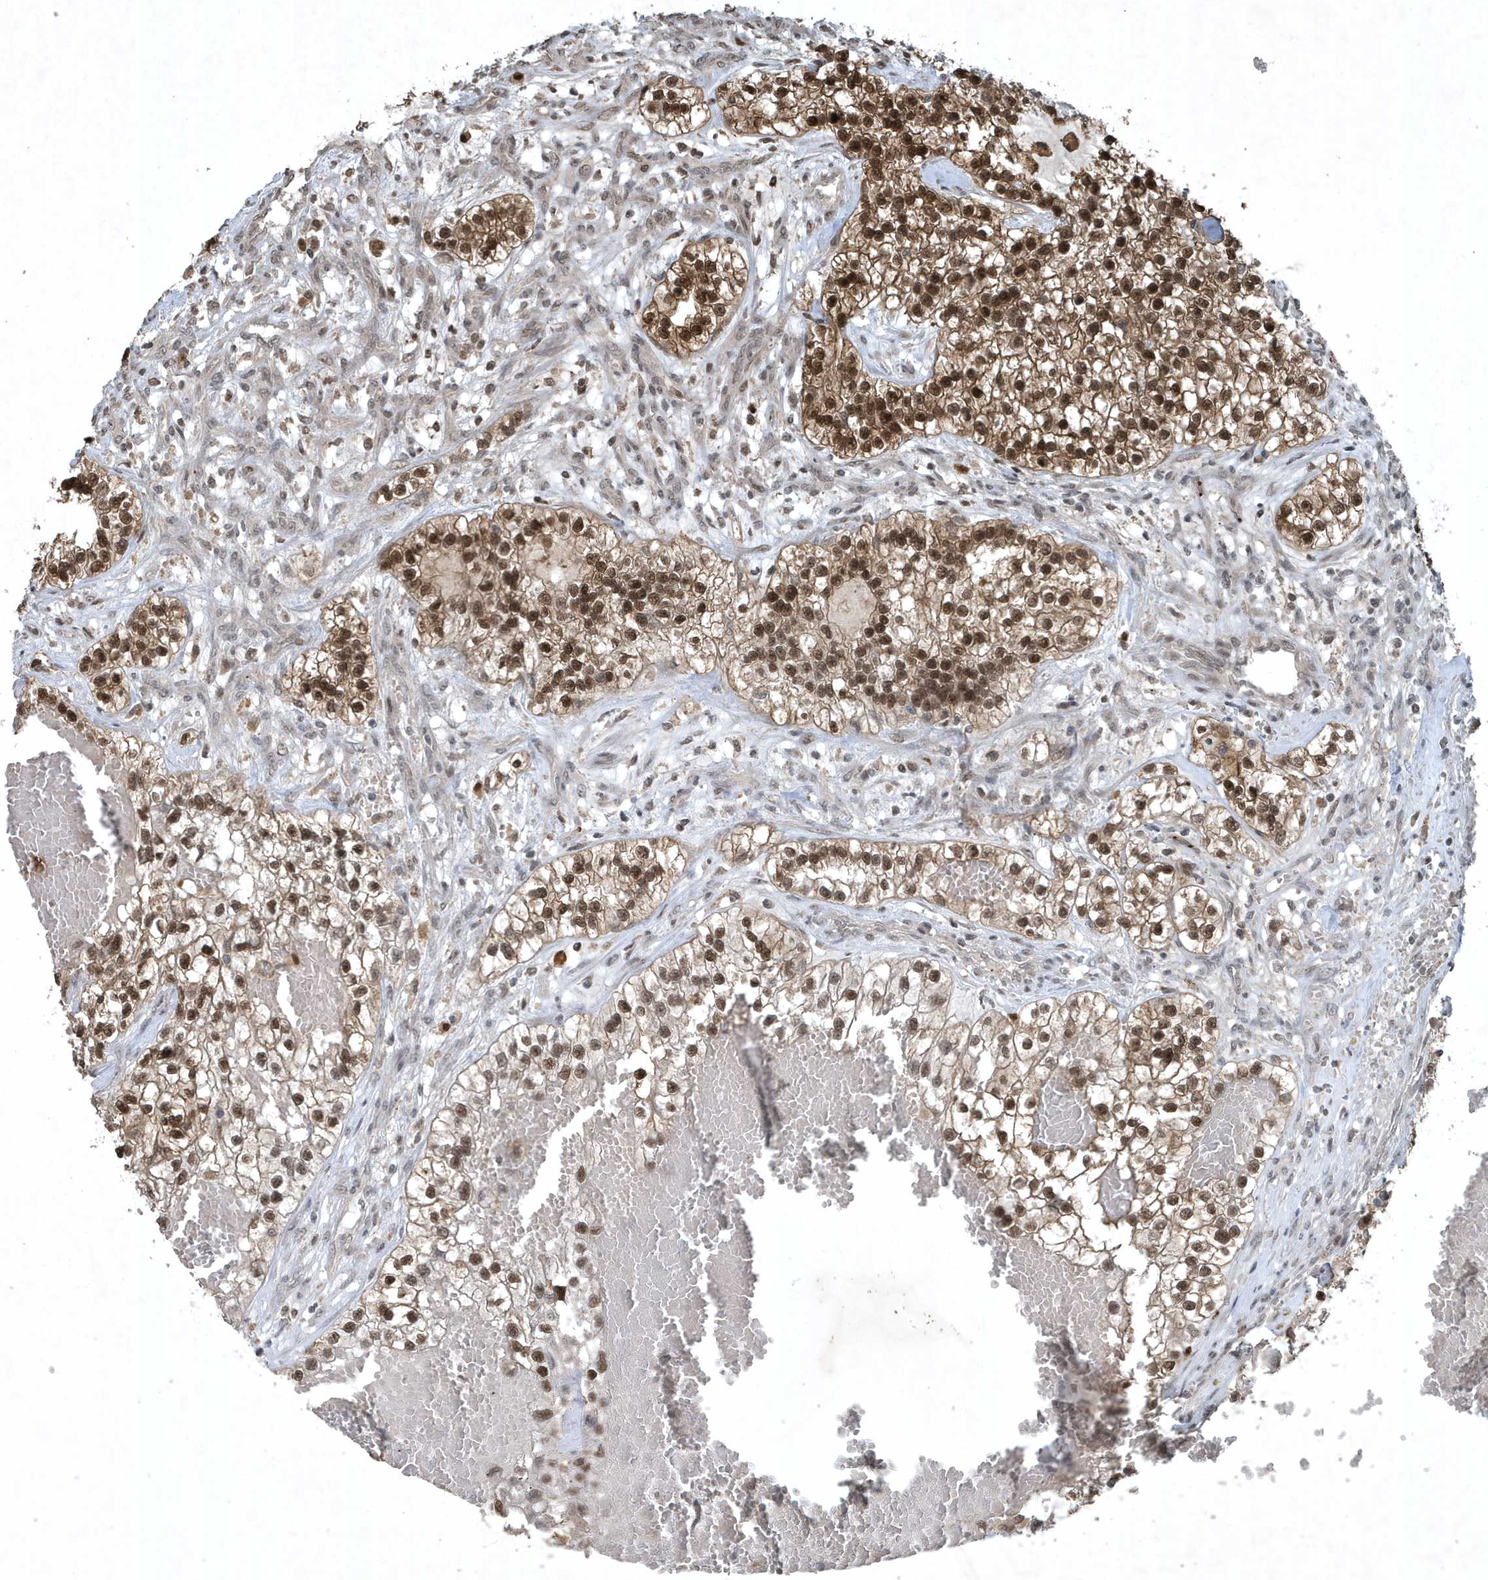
{"staining": {"intensity": "strong", "quantity": "25%-75%", "location": "cytoplasmic/membranous,nuclear"}, "tissue": "renal cancer", "cell_type": "Tumor cells", "image_type": "cancer", "snomed": [{"axis": "morphology", "description": "Adenocarcinoma, NOS"}, {"axis": "topography", "description": "Kidney"}], "caption": "There is high levels of strong cytoplasmic/membranous and nuclear staining in tumor cells of renal cancer (adenocarcinoma), as demonstrated by immunohistochemical staining (brown color).", "gene": "HSPA1A", "patient": {"sex": "female", "age": 57}}